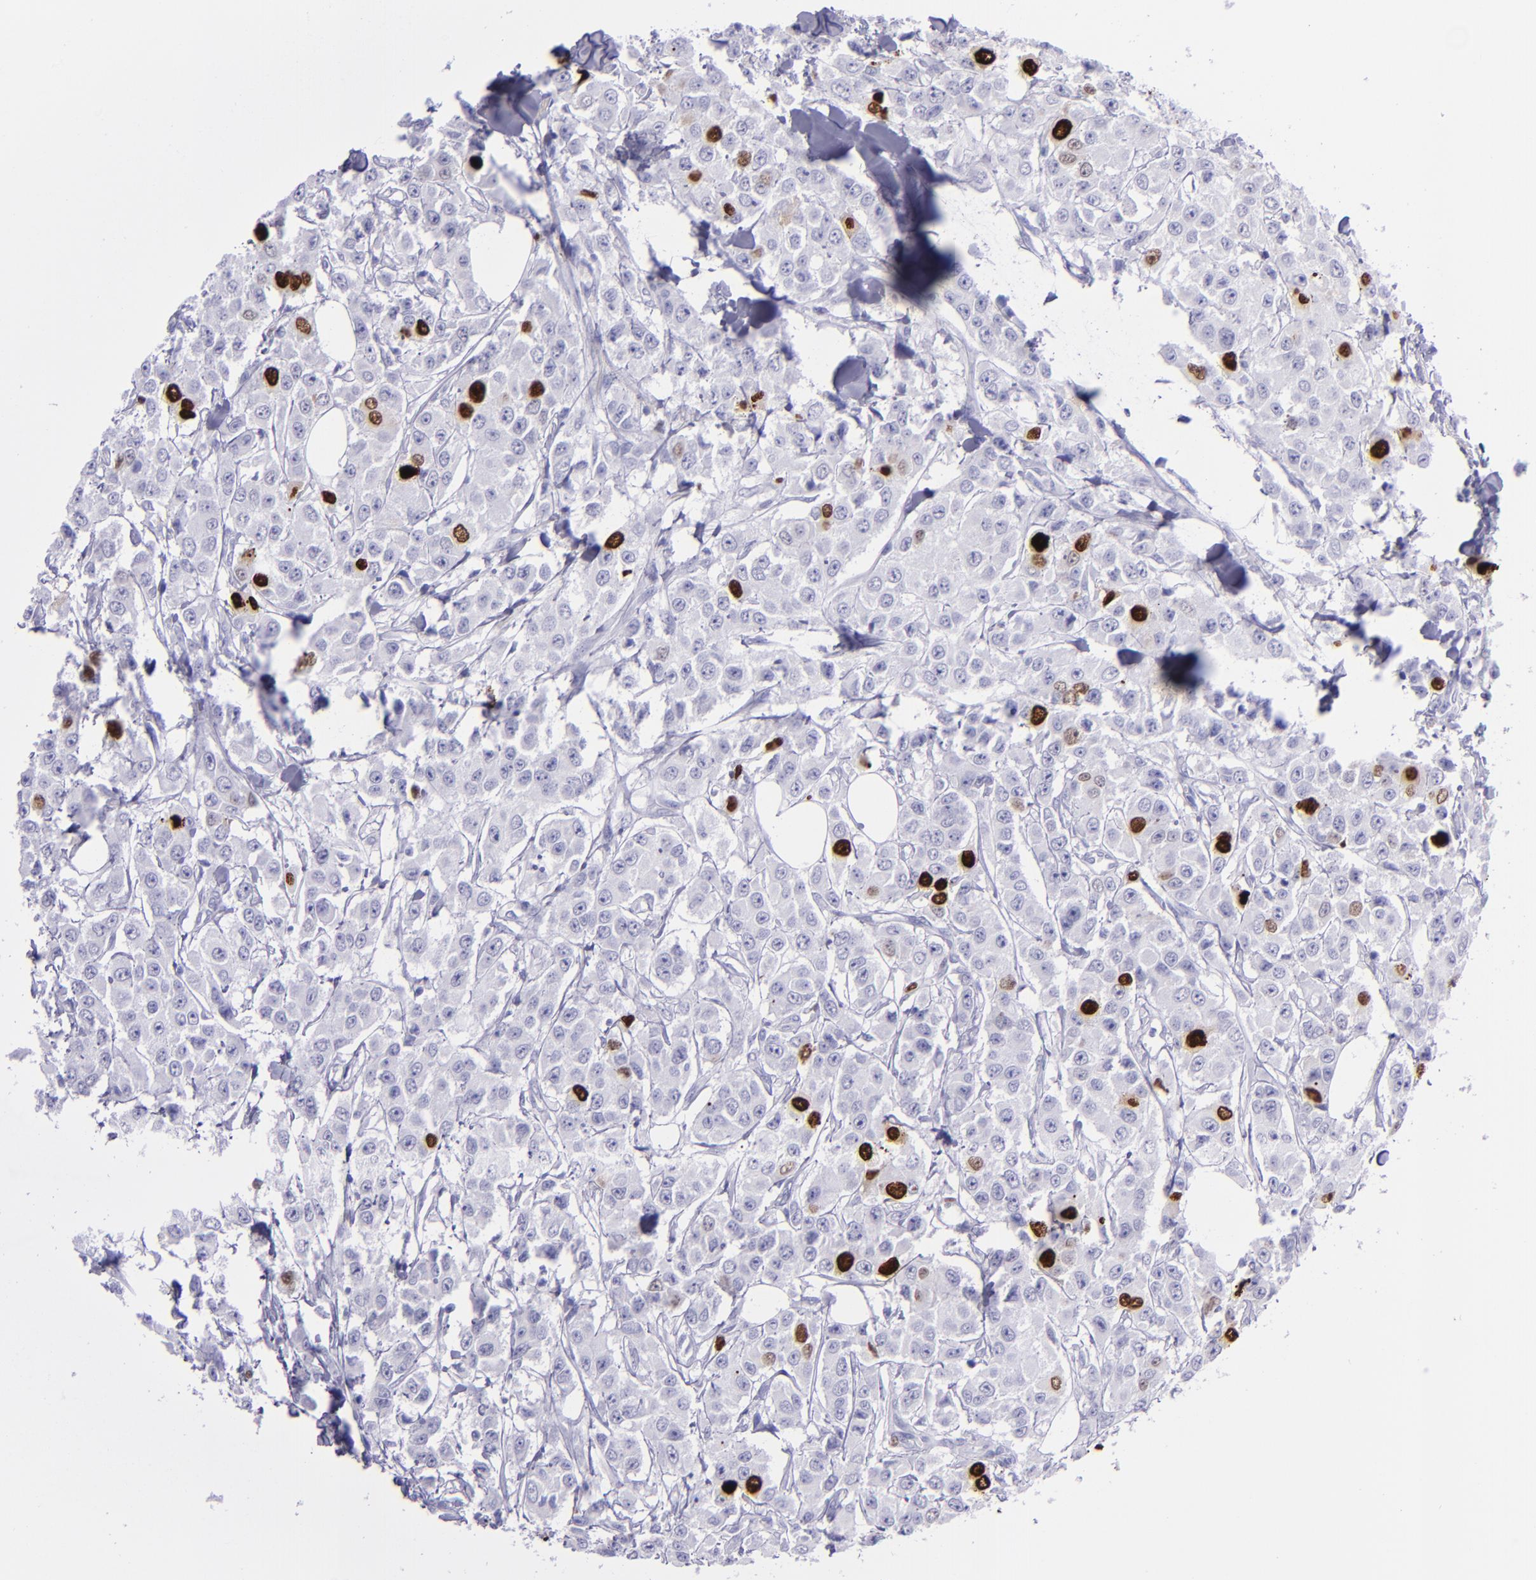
{"staining": {"intensity": "strong", "quantity": "<25%", "location": "nuclear"}, "tissue": "breast cancer", "cell_type": "Tumor cells", "image_type": "cancer", "snomed": [{"axis": "morphology", "description": "Duct carcinoma"}, {"axis": "topography", "description": "Breast"}], "caption": "Invasive ductal carcinoma (breast) stained with DAB (3,3'-diaminobenzidine) IHC demonstrates medium levels of strong nuclear positivity in about <25% of tumor cells. (DAB IHC, brown staining for protein, blue staining for nuclei).", "gene": "TOP2A", "patient": {"sex": "female", "age": 58}}